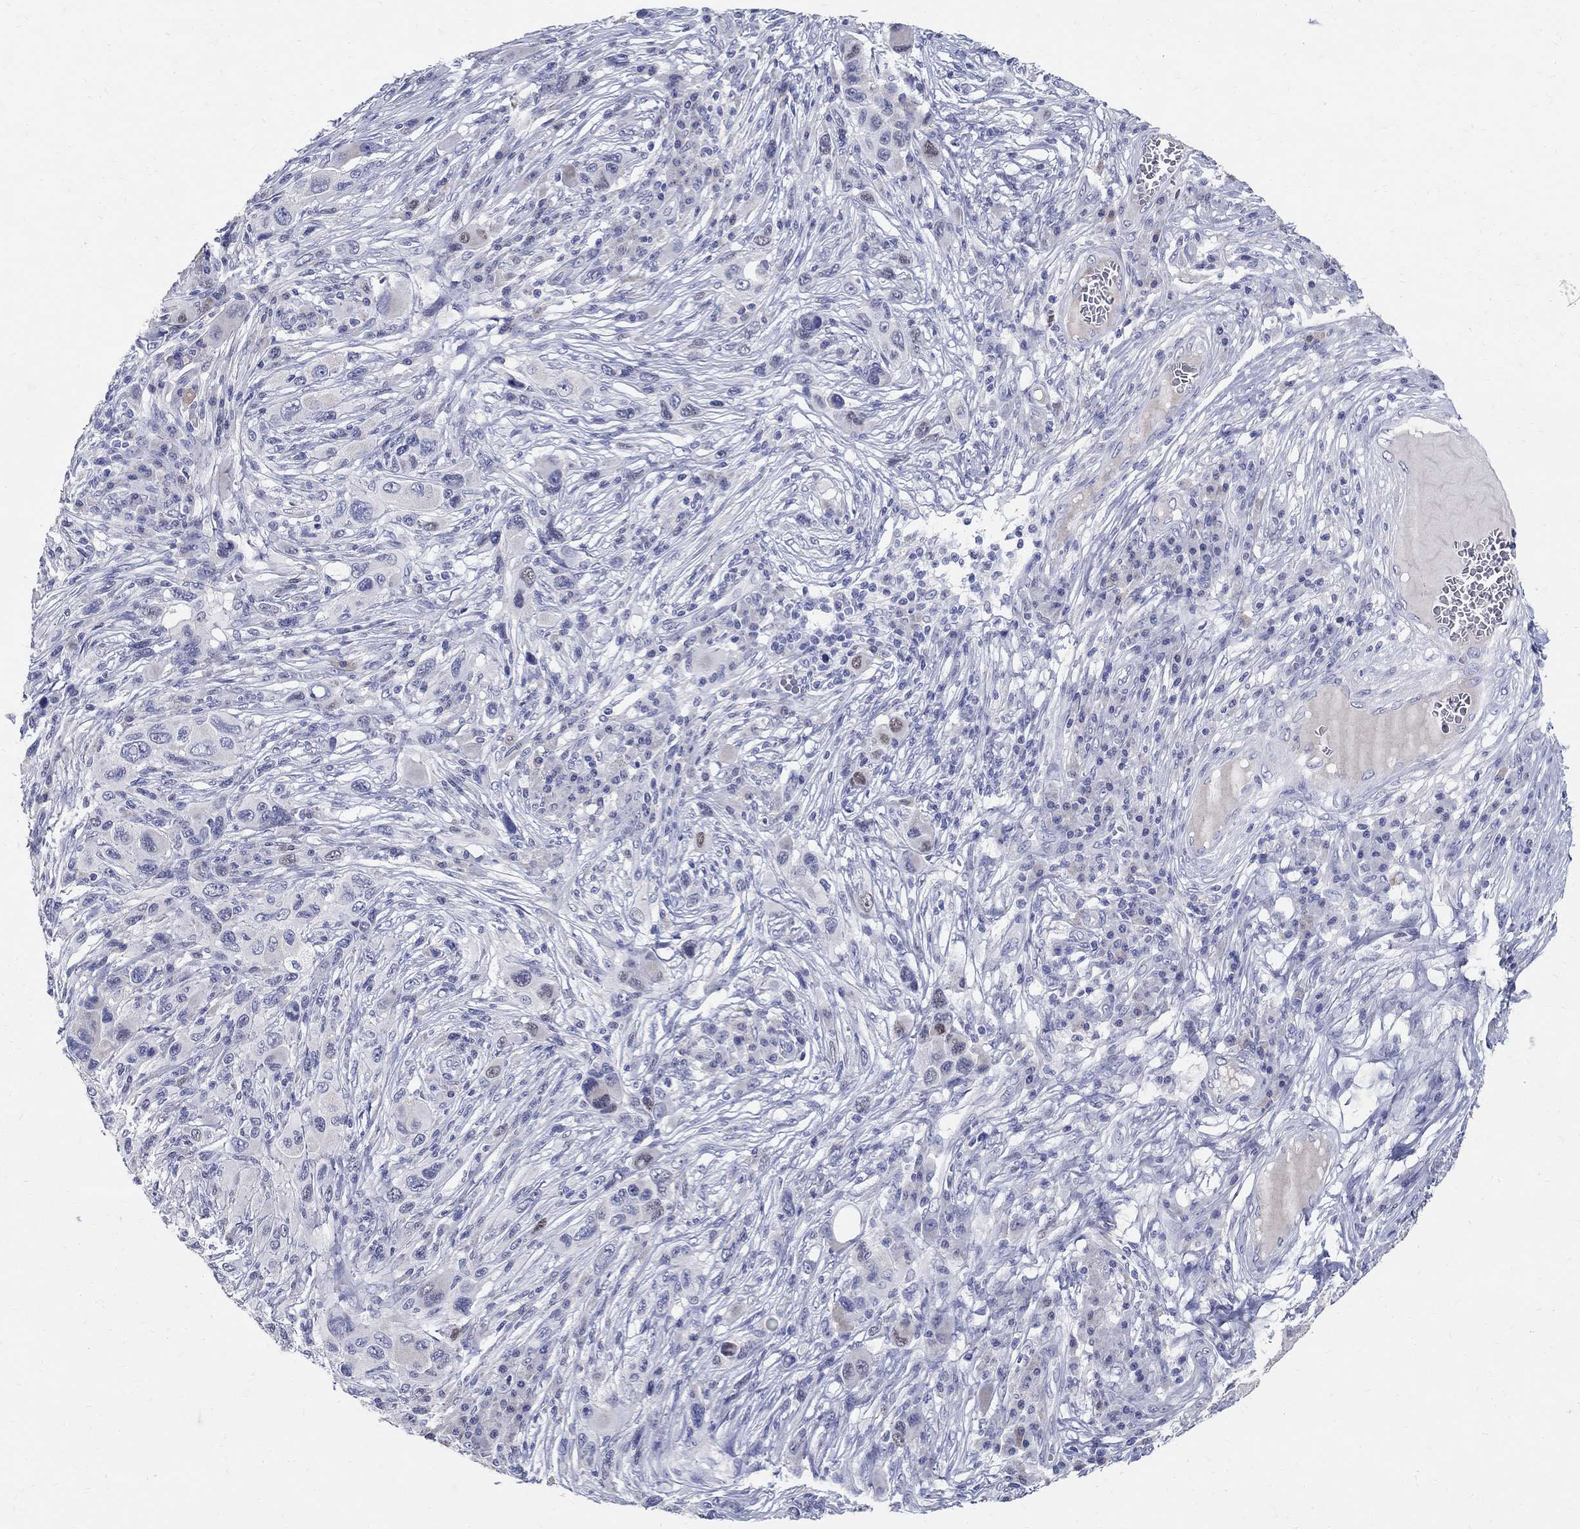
{"staining": {"intensity": "weak", "quantity": "<25%", "location": "nuclear"}, "tissue": "melanoma", "cell_type": "Tumor cells", "image_type": "cancer", "snomed": [{"axis": "morphology", "description": "Malignant melanoma, NOS"}, {"axis": "topography", "description": "Skin"}], "caption": "IHC of melanoma displays no positivity in tumor cells.", "gene": "SOX2", "patient": {"sex": "male", "age": 53}}